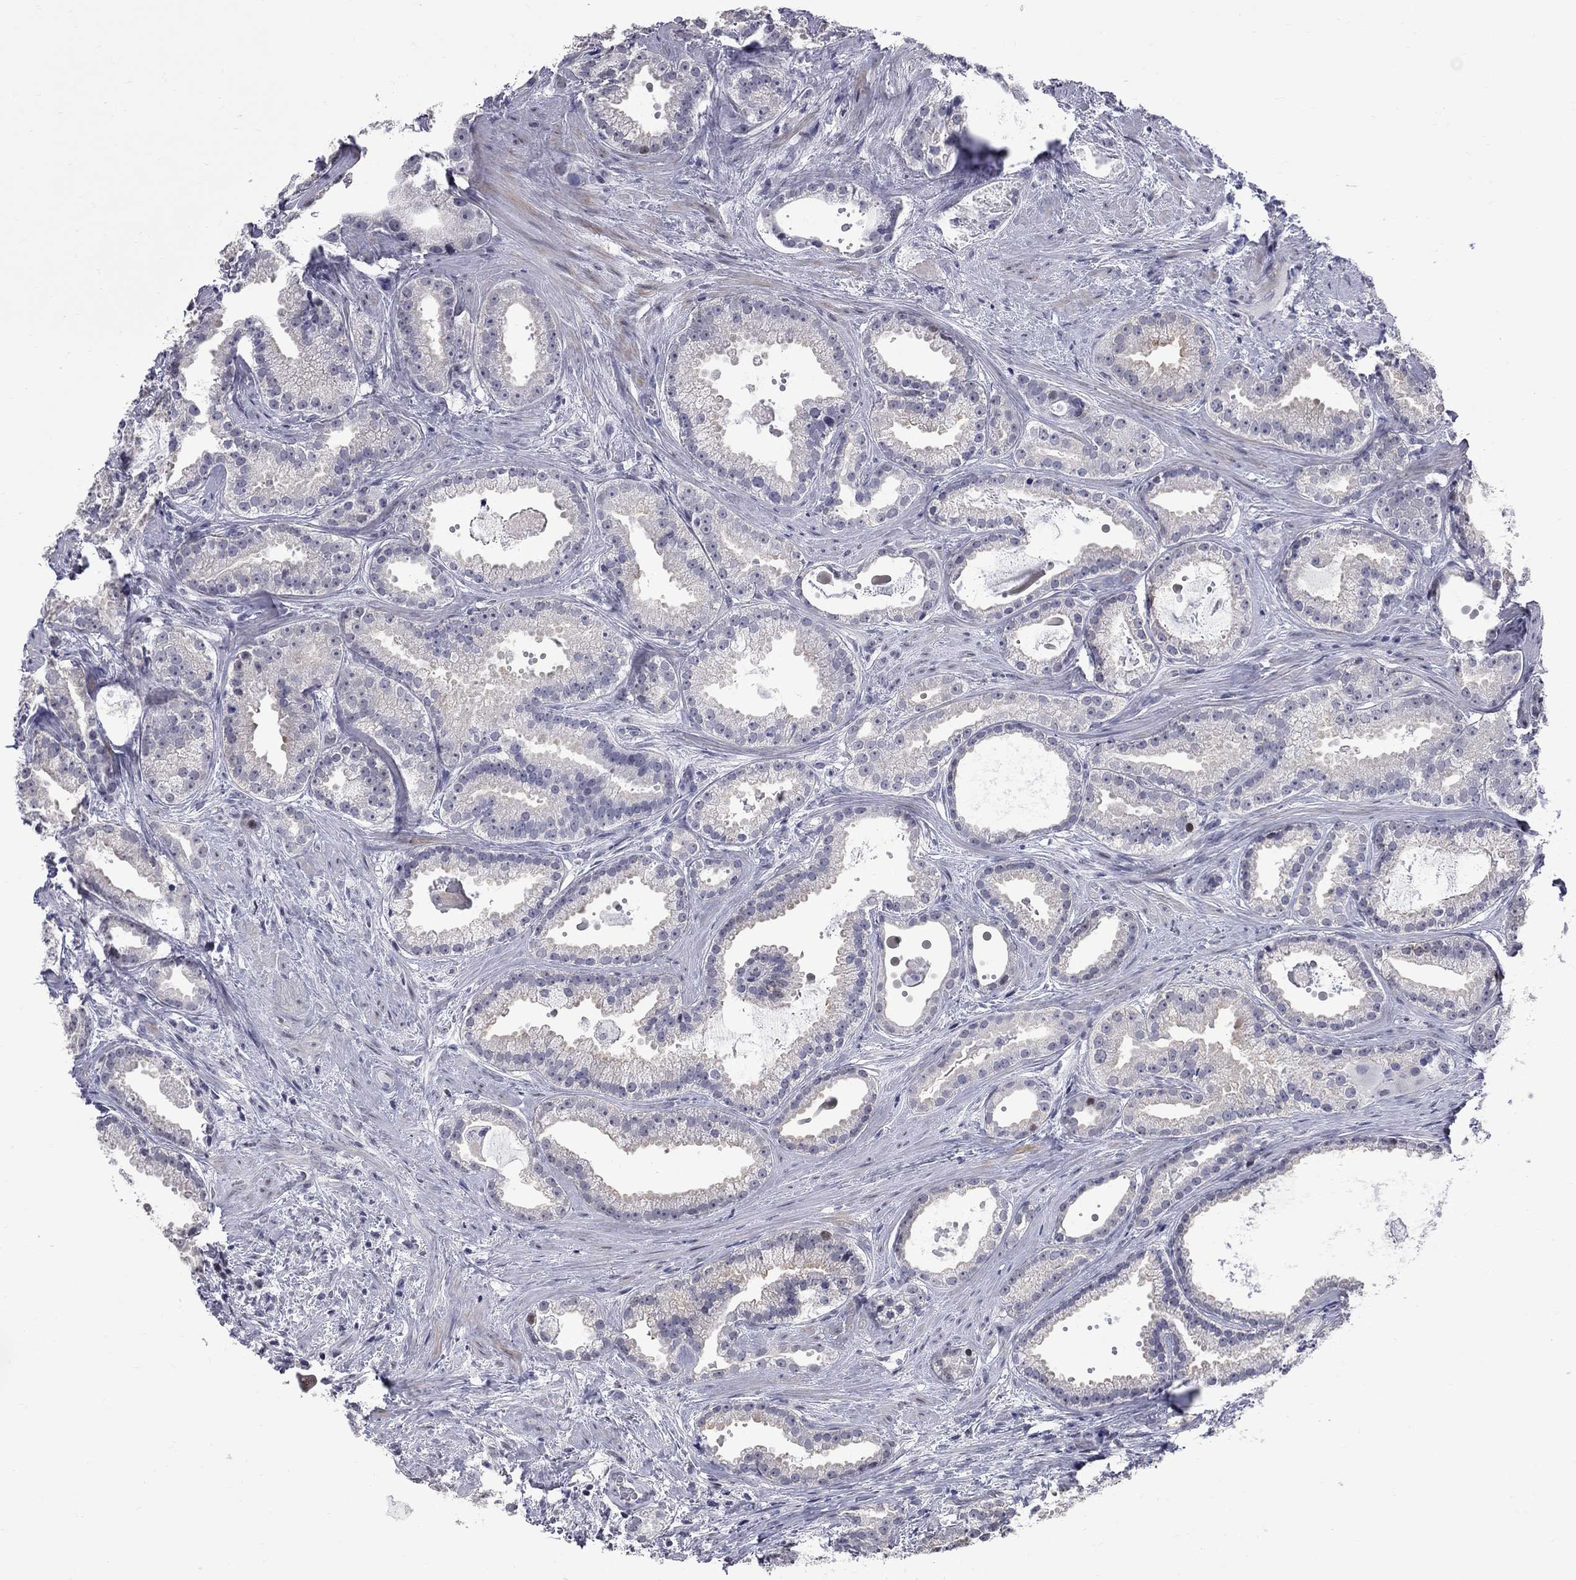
{"staining": {"intensity": "negative", "quantity": "none", "location": "none"}, "tissue": "prostate cancer", "cell_type": "Tumor cells", "image_type": "cancer", "snomed": [{"axis": "morphology", "description": "Adenocarcinoma, NOS"}, {"axis": "morphology", "description": "Adenocarcinoma, High grade"}, {"axis": "topography", "description": "Prostate"}], "caption": "This is an immunohistochemistry histopathology image of adenocarcinoma (high-grade) (prostate). There is no expression in tumor cells.", "gene": "ZNF154", "patient": {"sex": "male", "age": 64}}